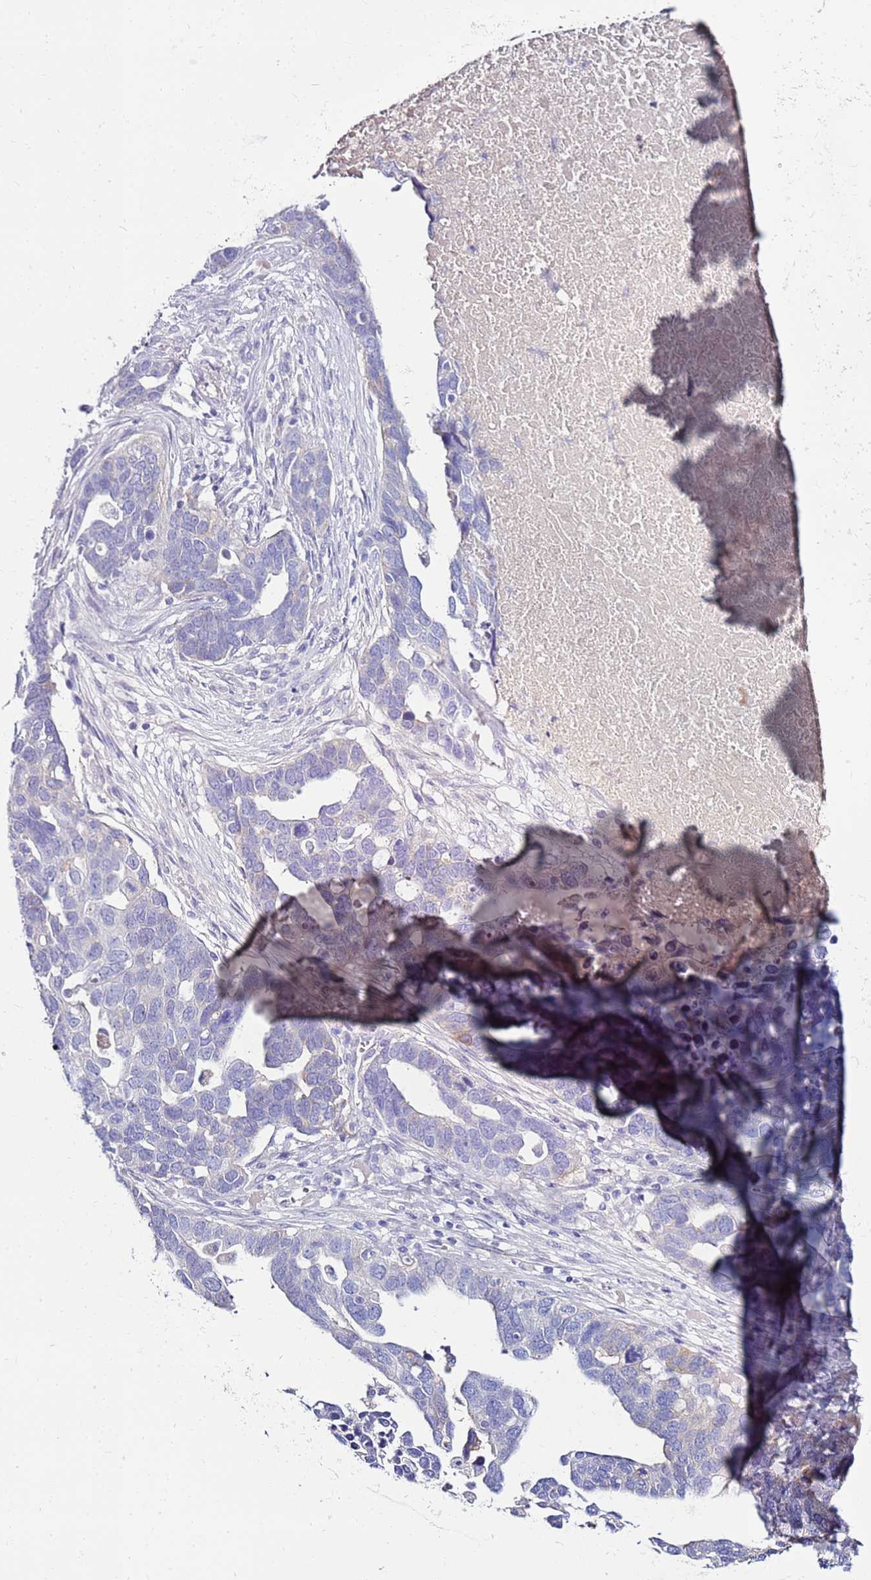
{"staining": {"intensity": "moderate", "quantity": "<25%", "location": "cytoplasmic/membranous"}, "tissue": "ovarian cancer", "cell_type": "Tumor cells", "image_type": "cancer", "snomed": [{"axis": "morphology", "description": "Cystadenocarcinoma, serous, NOS"}, {"axis": "topography", "description": "Ovary"}], "caption": "Protein expression analysis of human ovarian serous cystadenocarcinoma reveals moderate cytoplasmic/membranous expression in about <25% of tumor cells.", "gene": "EVPLL", "patient": {"sex": "female", "age": 54}}